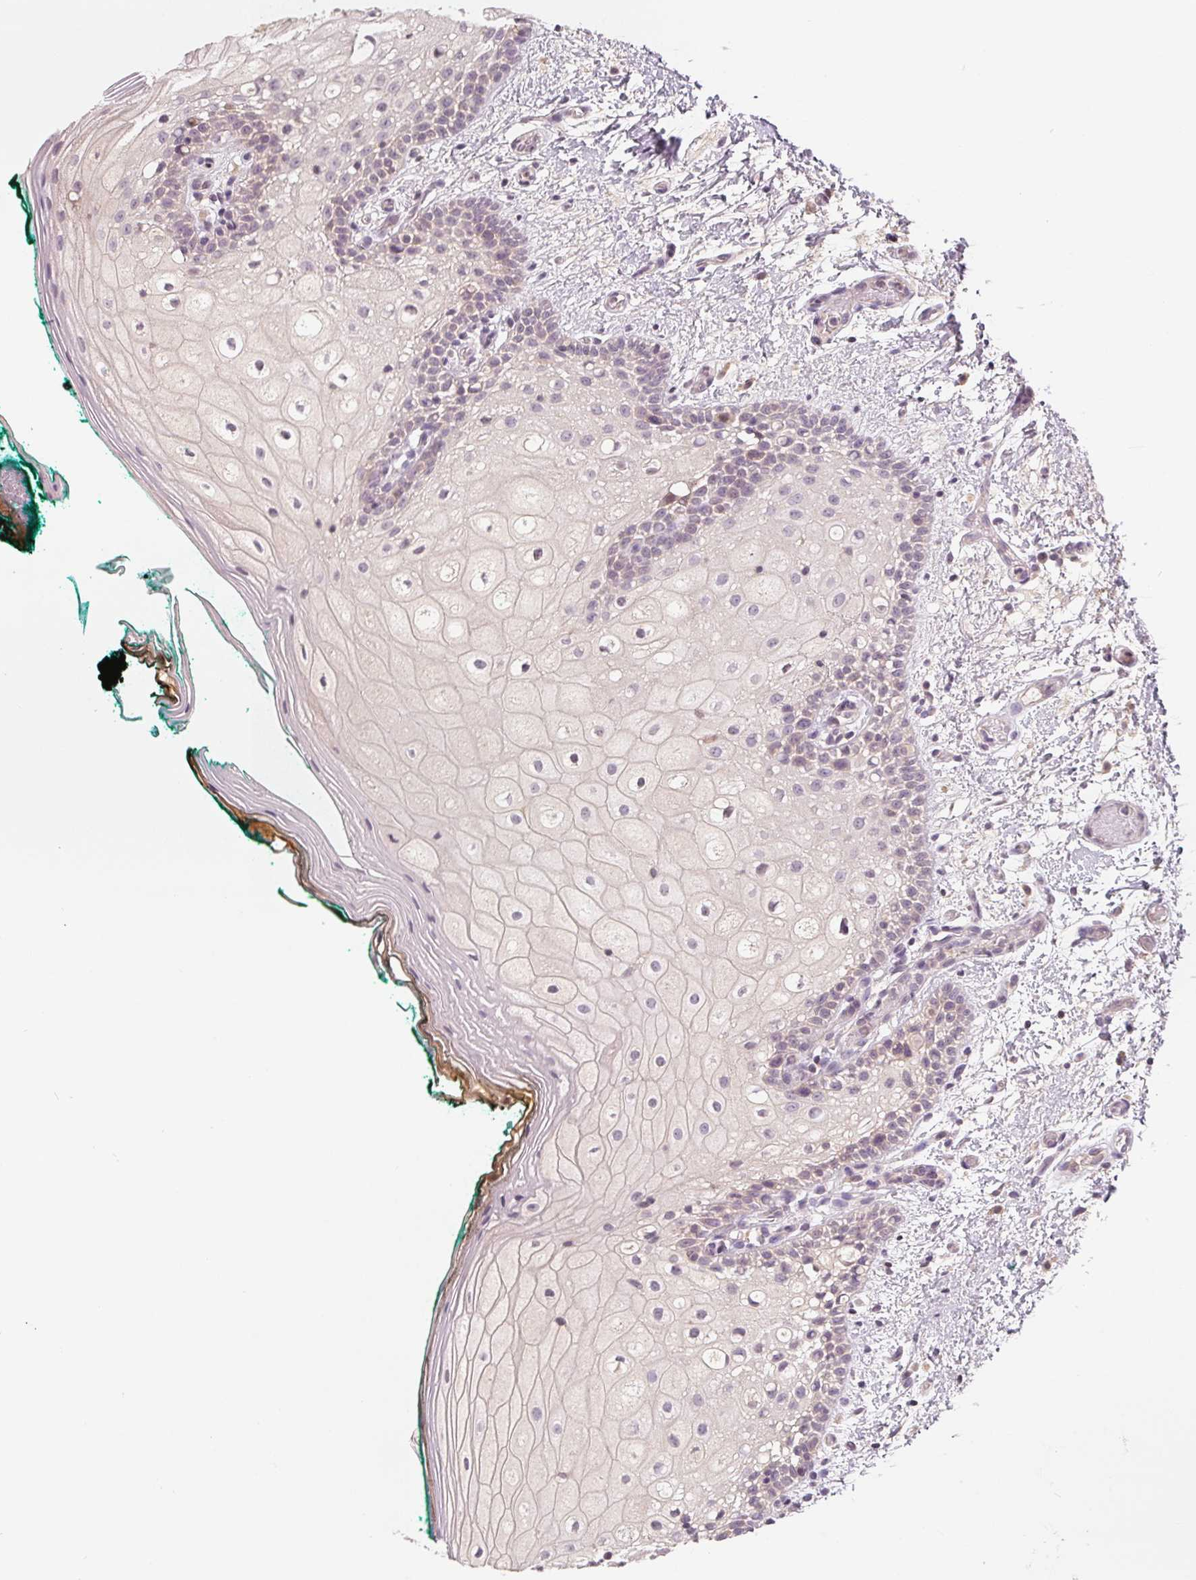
{"staining": {"intensity": "negative", "quantity": "none", "location": "none"}, "tissue": "oral mucosa", "cell_type": "Squamous epithelial cells", "image_type": "normal", "snomed": [{"axis": "morphology", "description": "Normal tissue, NOS"}, {"axis": "topography", "description": "Oral tissue"}], "caption": "High power microscopy micrograph of an immunohistochemistry (IHC) micrograph of normal oral mucosa, revealing no significant expression in squamous epithelial cells. (Immunohistochemistry, brightfield microscopy, high magnification).", "gene": "AQP8", "patient": {"sex": "female", "age": 83}}